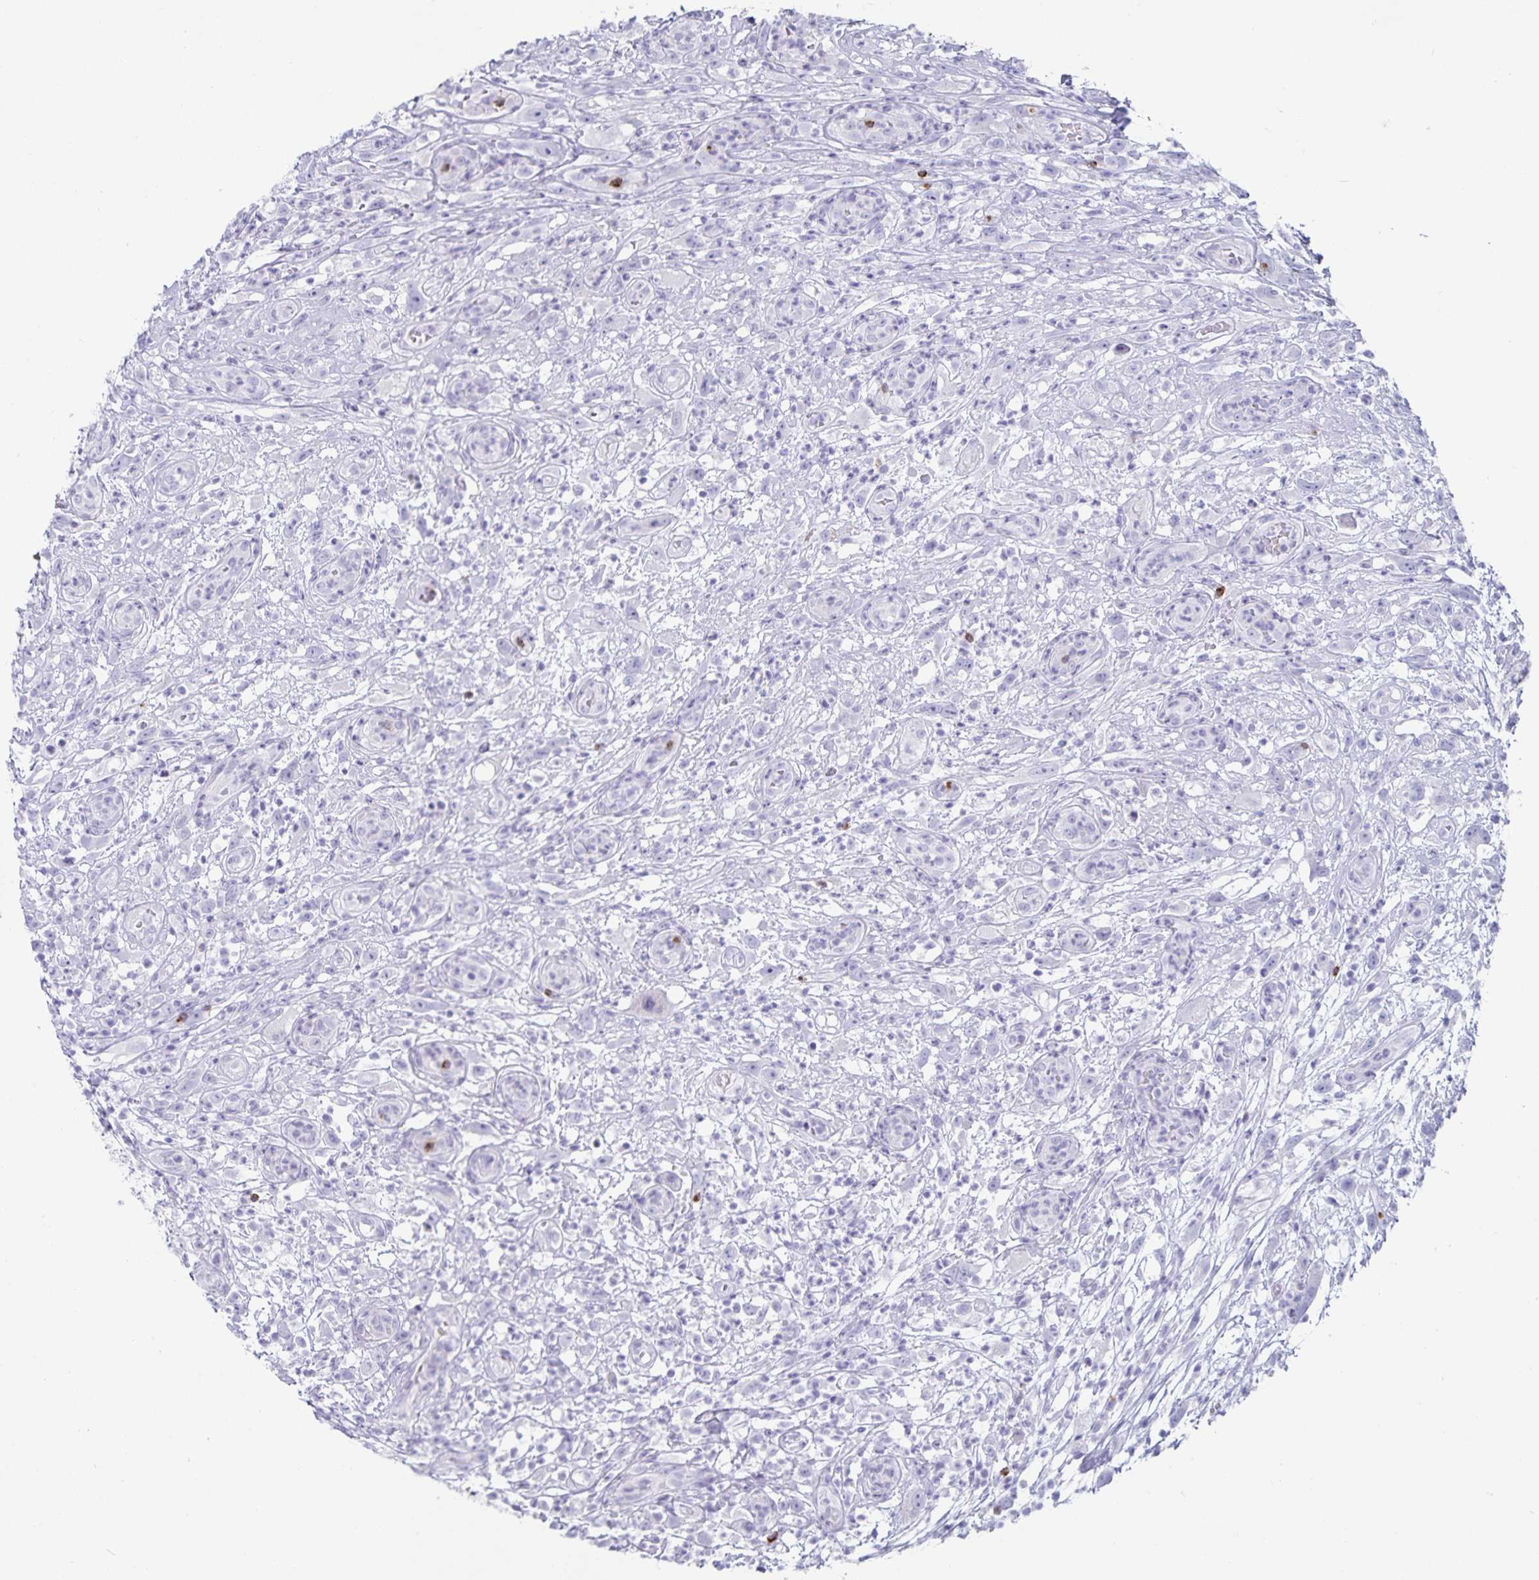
{"staining": {"intensity": "negative", "quantity": "none", "location": "none"}, "tissue": "head and neck cancer", "cell_type": "Tumor cells", "image_type": "cancer", "snomed": [{"axis": "morphology", "description": "Squamous cell carcinoma, NOS"}, {"axis": "topography", "description": "Head-Neck"}], "caption": "Immunohistochemistry image of neoplastic tissue: human head and neck squamous cell carcinoma stained with DAB shows no significant protein positivity in tumor cells.", "gene": "GNLY", "patient": {"sex": "male", "age": 65}}